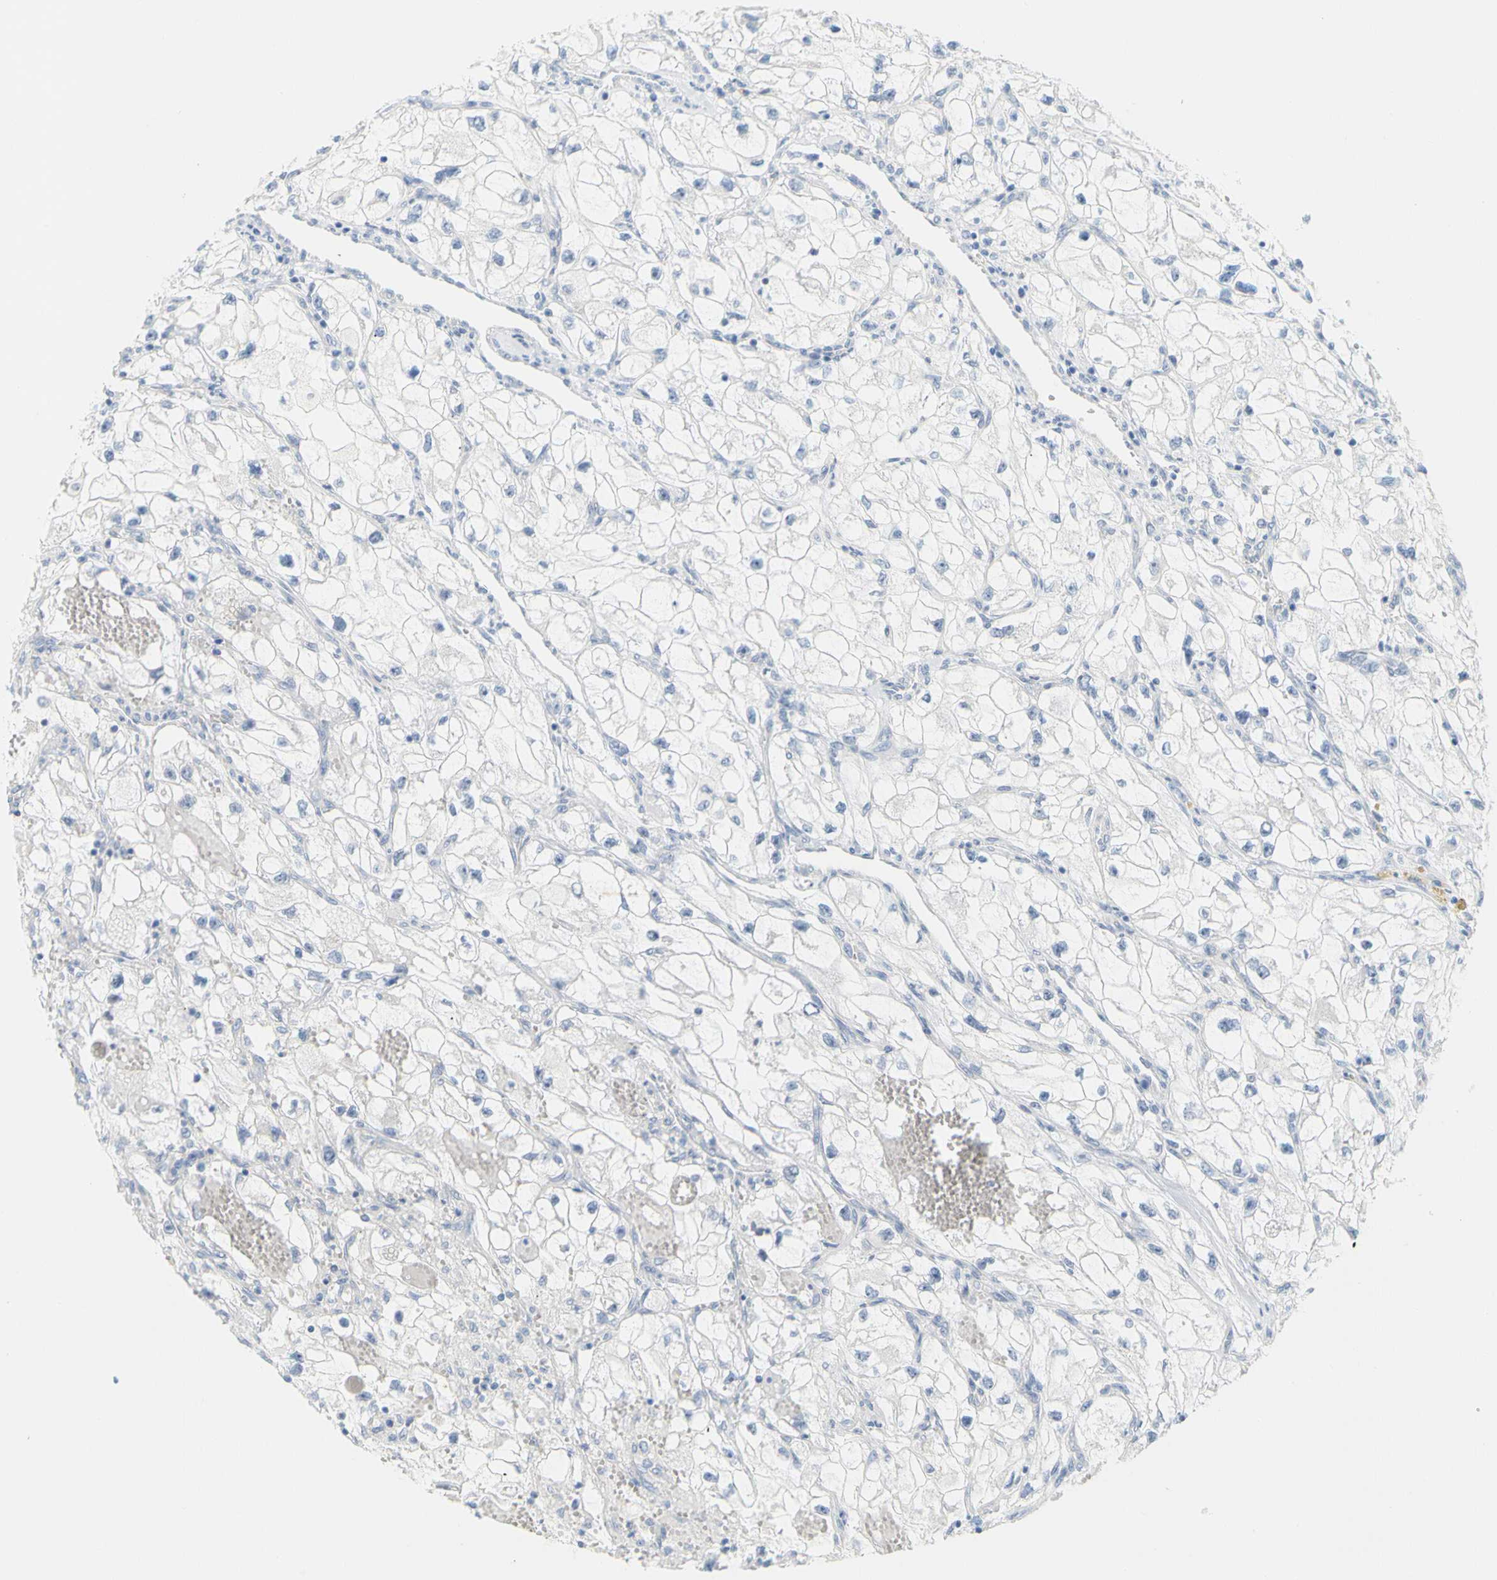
{"staining": {"intensity": "negative", "quantity": "none", "location": "none"}, "tissue": "renal cancer", "cell_type": "Tumor cells", "image_type": "cancer", "snomed": [{"axis": "morphology", "description": "Adenocarcinoma, NOS"}, {"axis": "topography", "description": "Kidney"}], "caption": "Tumor cells are negative for brown protein staining in renal adenocarcinoma. Nuclei are stained in blue.", "gene": "OPN1SW", "patient": {"sex": "female", "age": 70}}